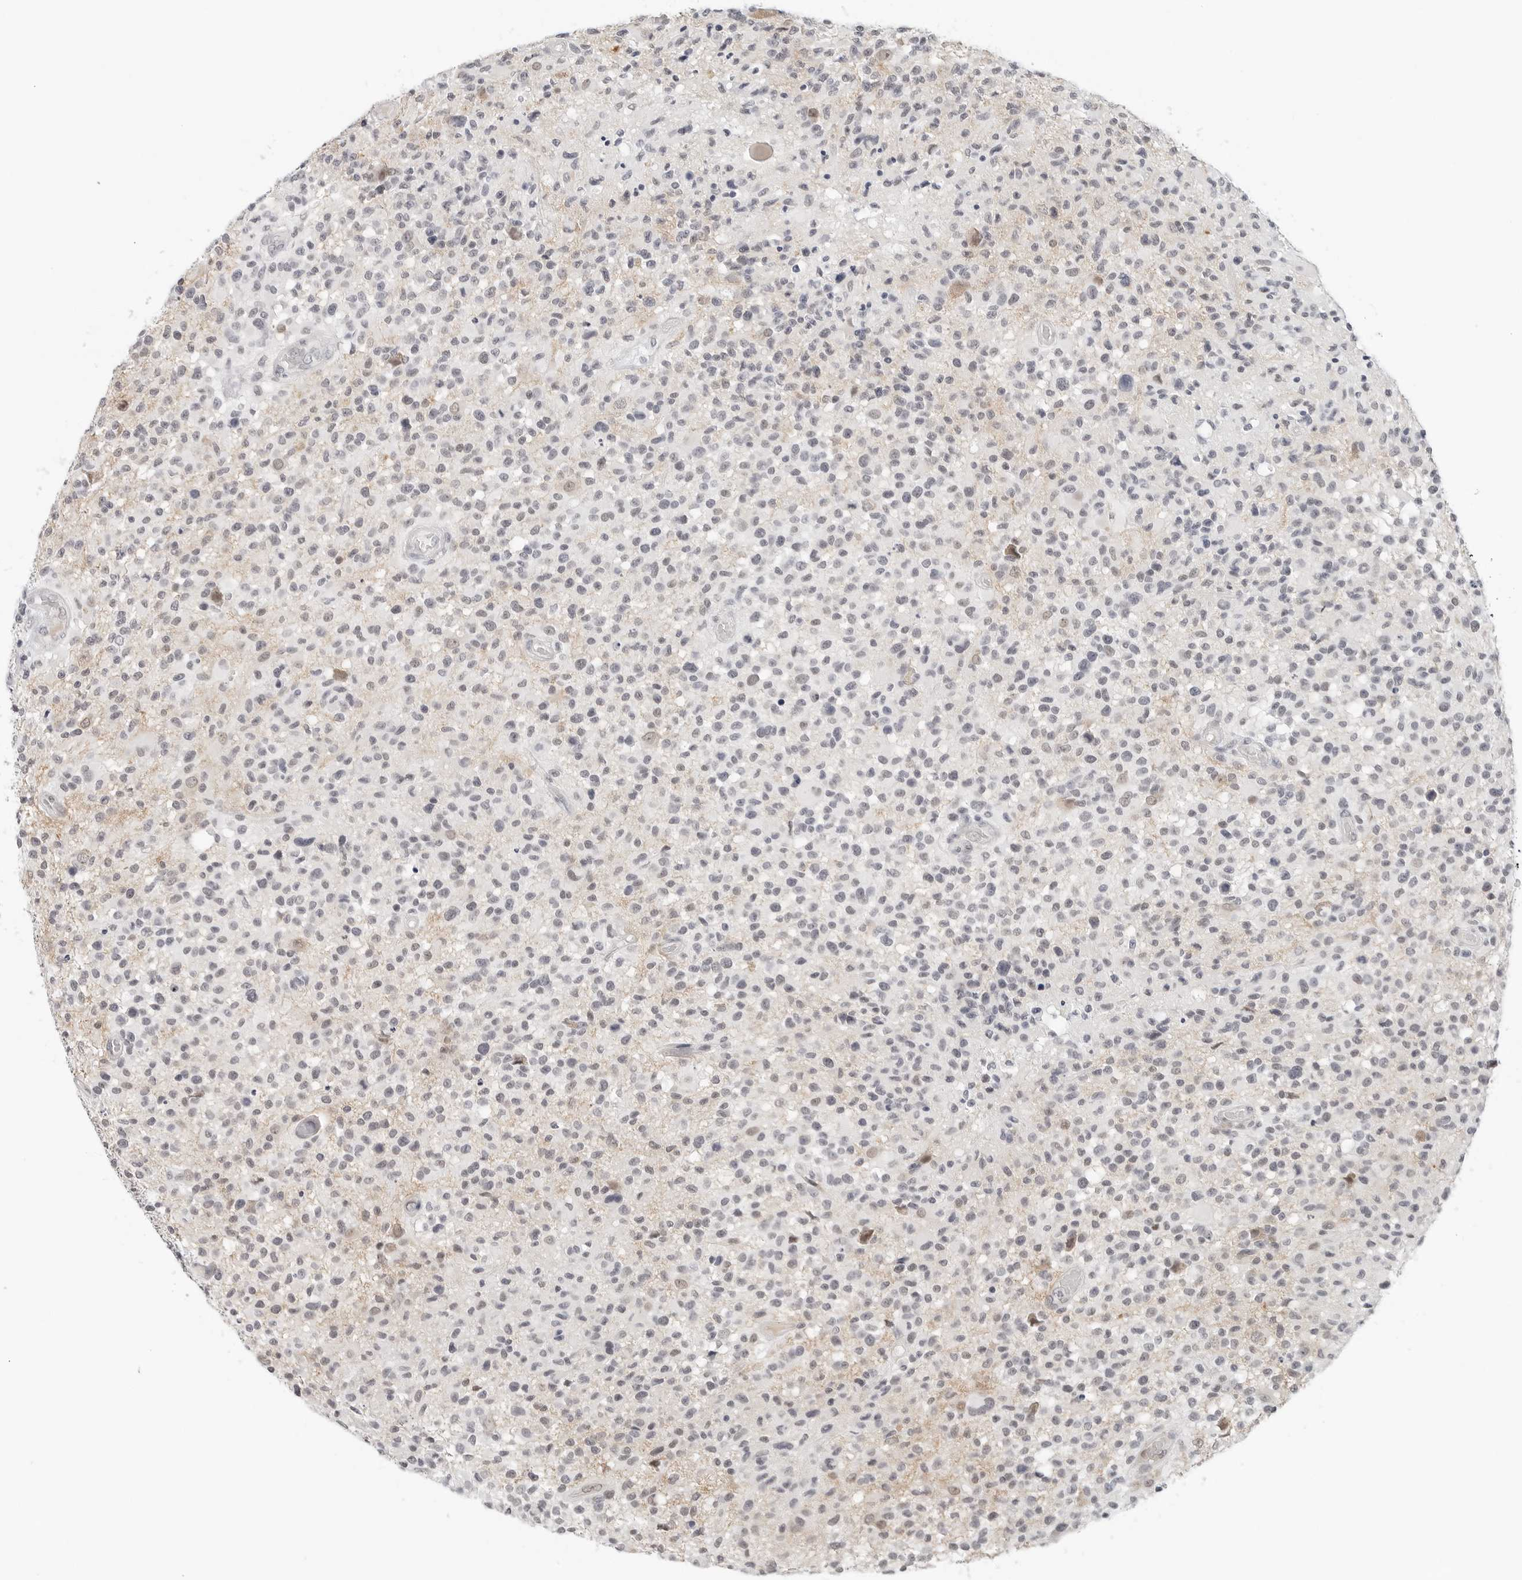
{"staining": {"intensity": "negative", "quantity": "none", "location": "none"}, "tissue": "glioma", "cell_type": "Tumor cells", "image_type": "cancer", "snomed": [{"axis": "morphology", "description": "Glioma, malignant, High grade"}, {"axis": "morphology", "description": "Glioblastoma, NOS"}, {"axis": "topography", "description": "Brain"}], "caption": "An IHC photomicrograph of malignant high-grade glioma is shown. There is no staining in tumor cells of malignant high-grade glioma.", "gene": "TSEN2", "patient": {"sex": "male", "age": 60}}